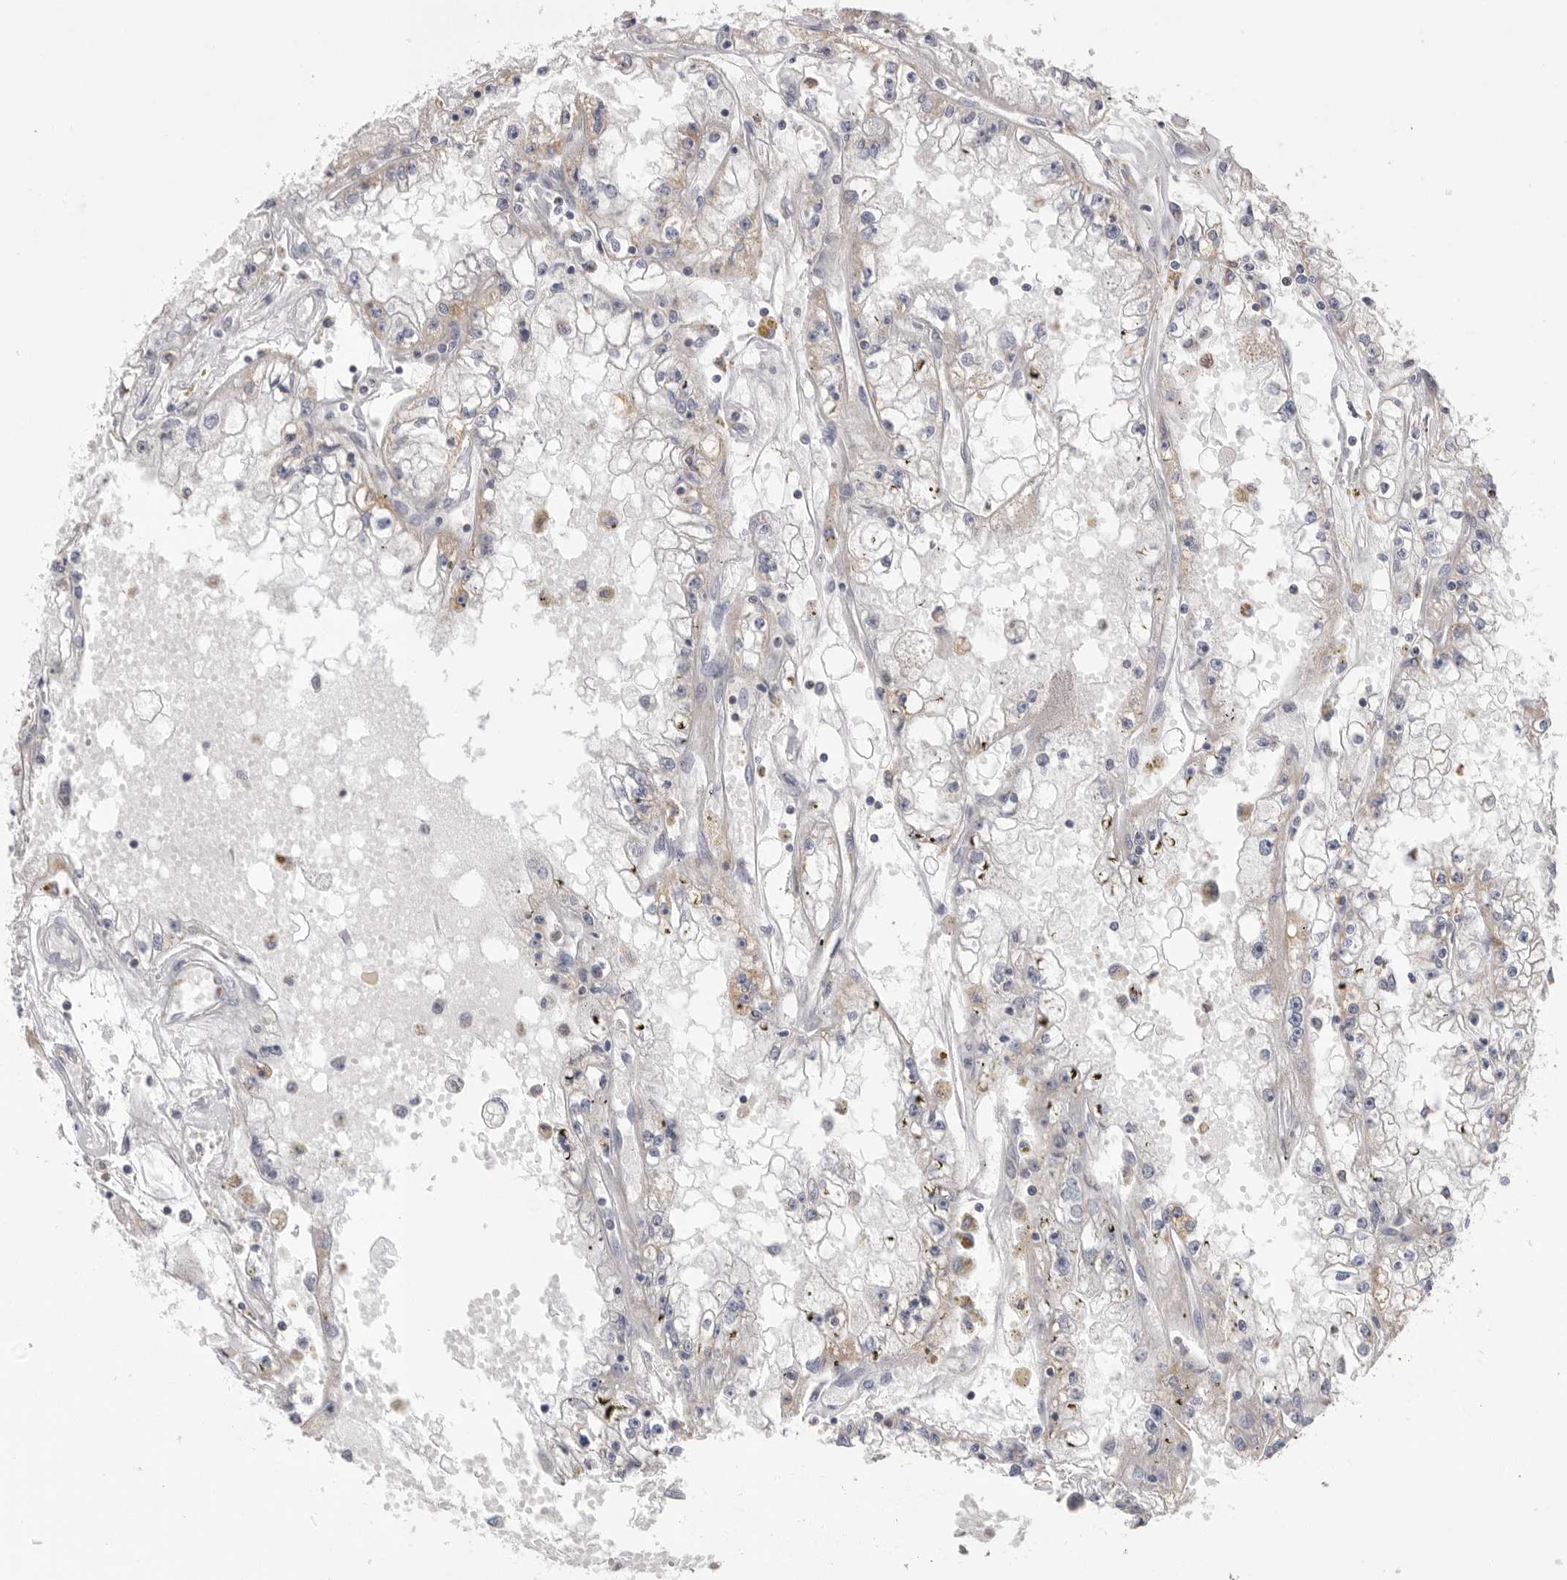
{"staining": {"intensity": "negative", "quantity": "none", "location": "none"}, "tissue": "renal cancer", "cell_type": "Tumor cells", "image_type": "cancer", "snomed": [{"axis": "morphology", "description": "Adenocarcinoma, NOS"}, {"axis": "topography", "description": "Kidney"}], "caption": "Photomicrograph shows no significant protein positivity in tumor cells of renal cancer (adenocarcinoma).", "gene": "VDAC3", "patient": {"sex": "male", "age": 56}}